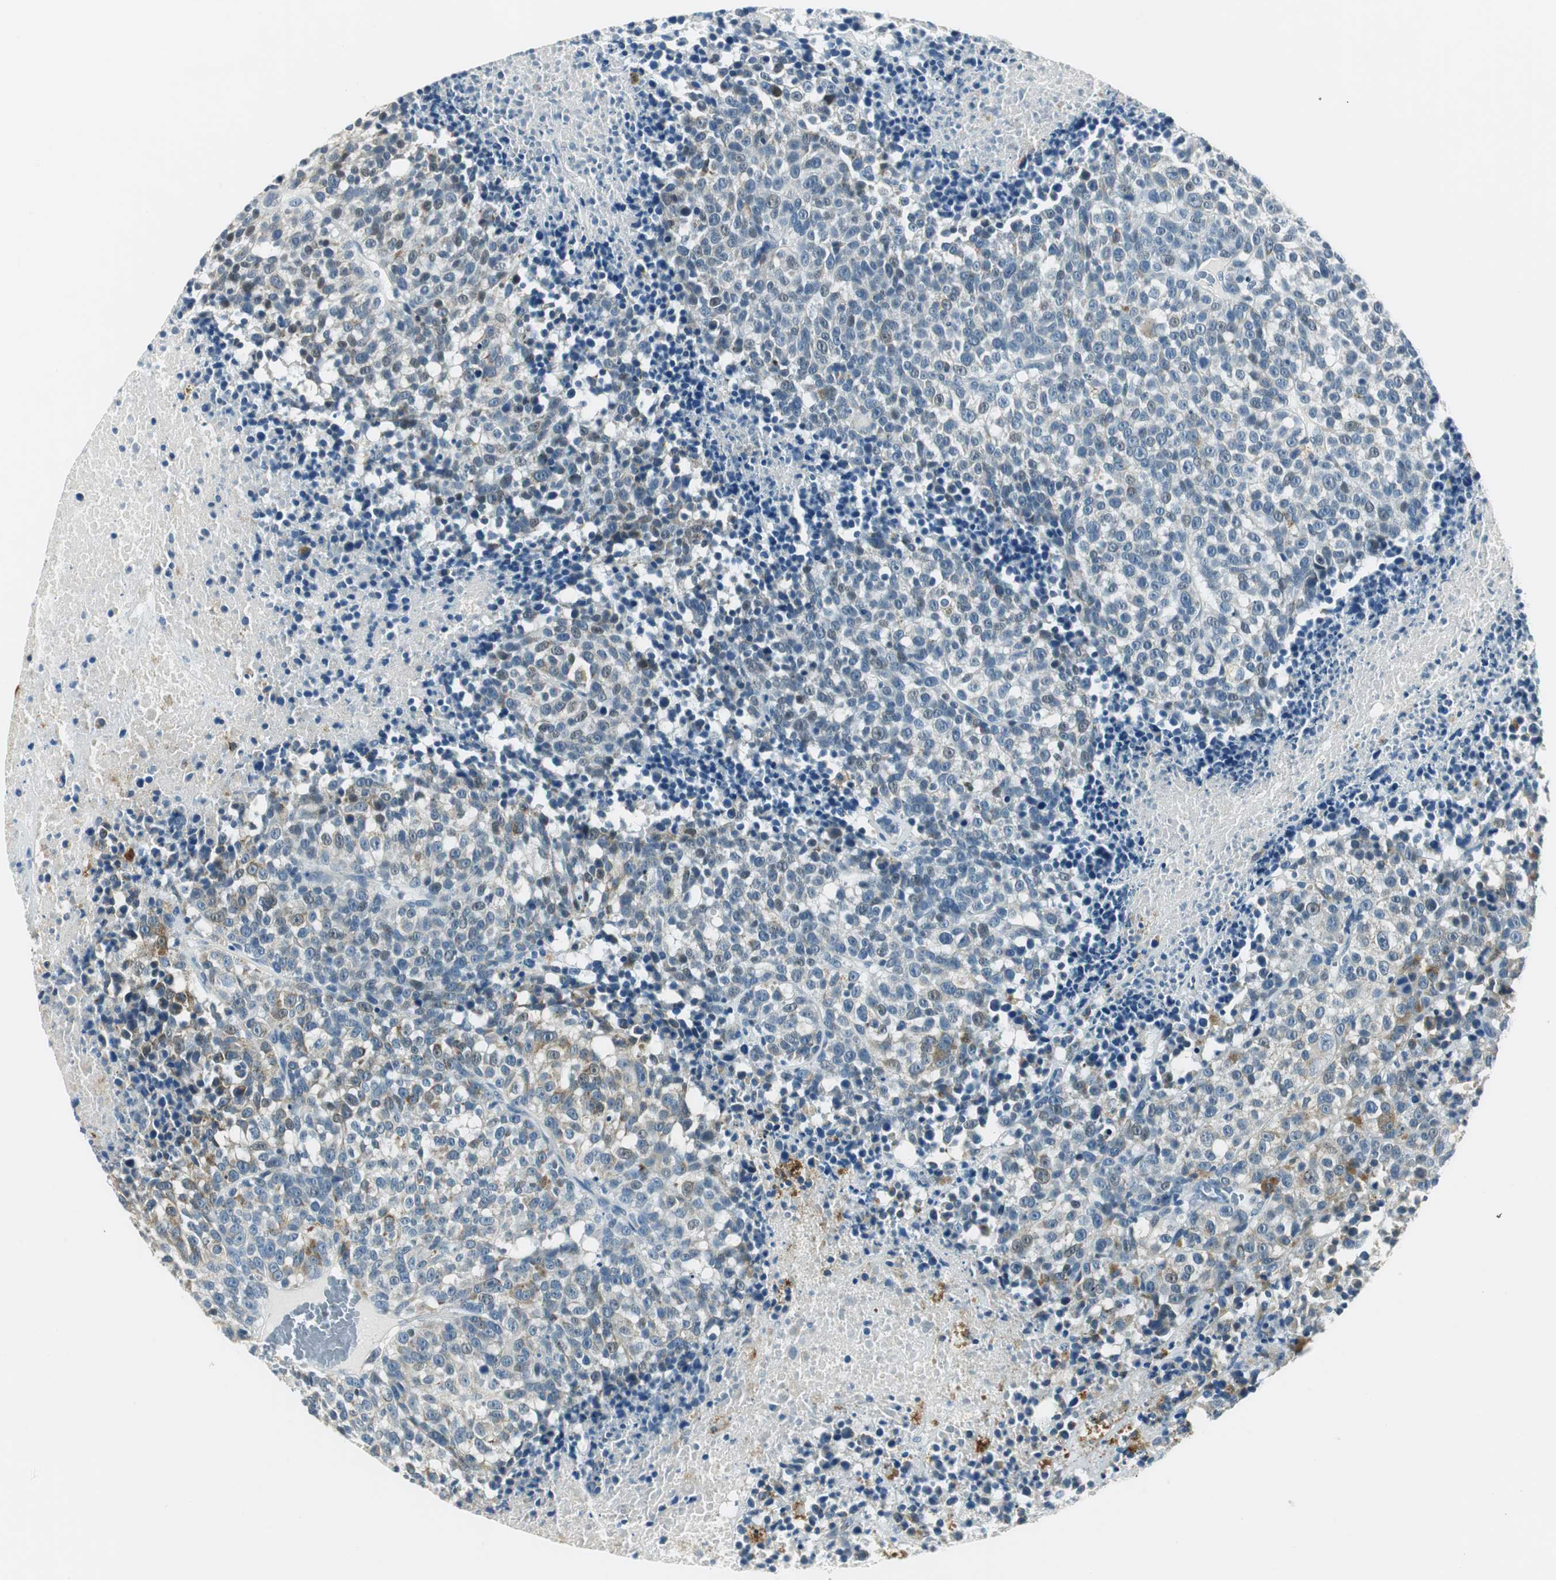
{"staining": {"intensity": "negative", "quantity": "none", "location": "none"}, "tissue": "melanoma", "cell_type": "Tumor cells", "image_type": "cancer", "snomed": [{"axis": "morphology", "description": "Malignant melanoma, Metastatic site"}, {"axis": "topography", "description": "Cerebral cortex"}], "caption": "Immunohistochemical staining of human malignant melanoma (metastatic site) exhibits no significant staining in tumor cells.", "gene": "ME1", "patient": {"sex": "female", "age": 52}}